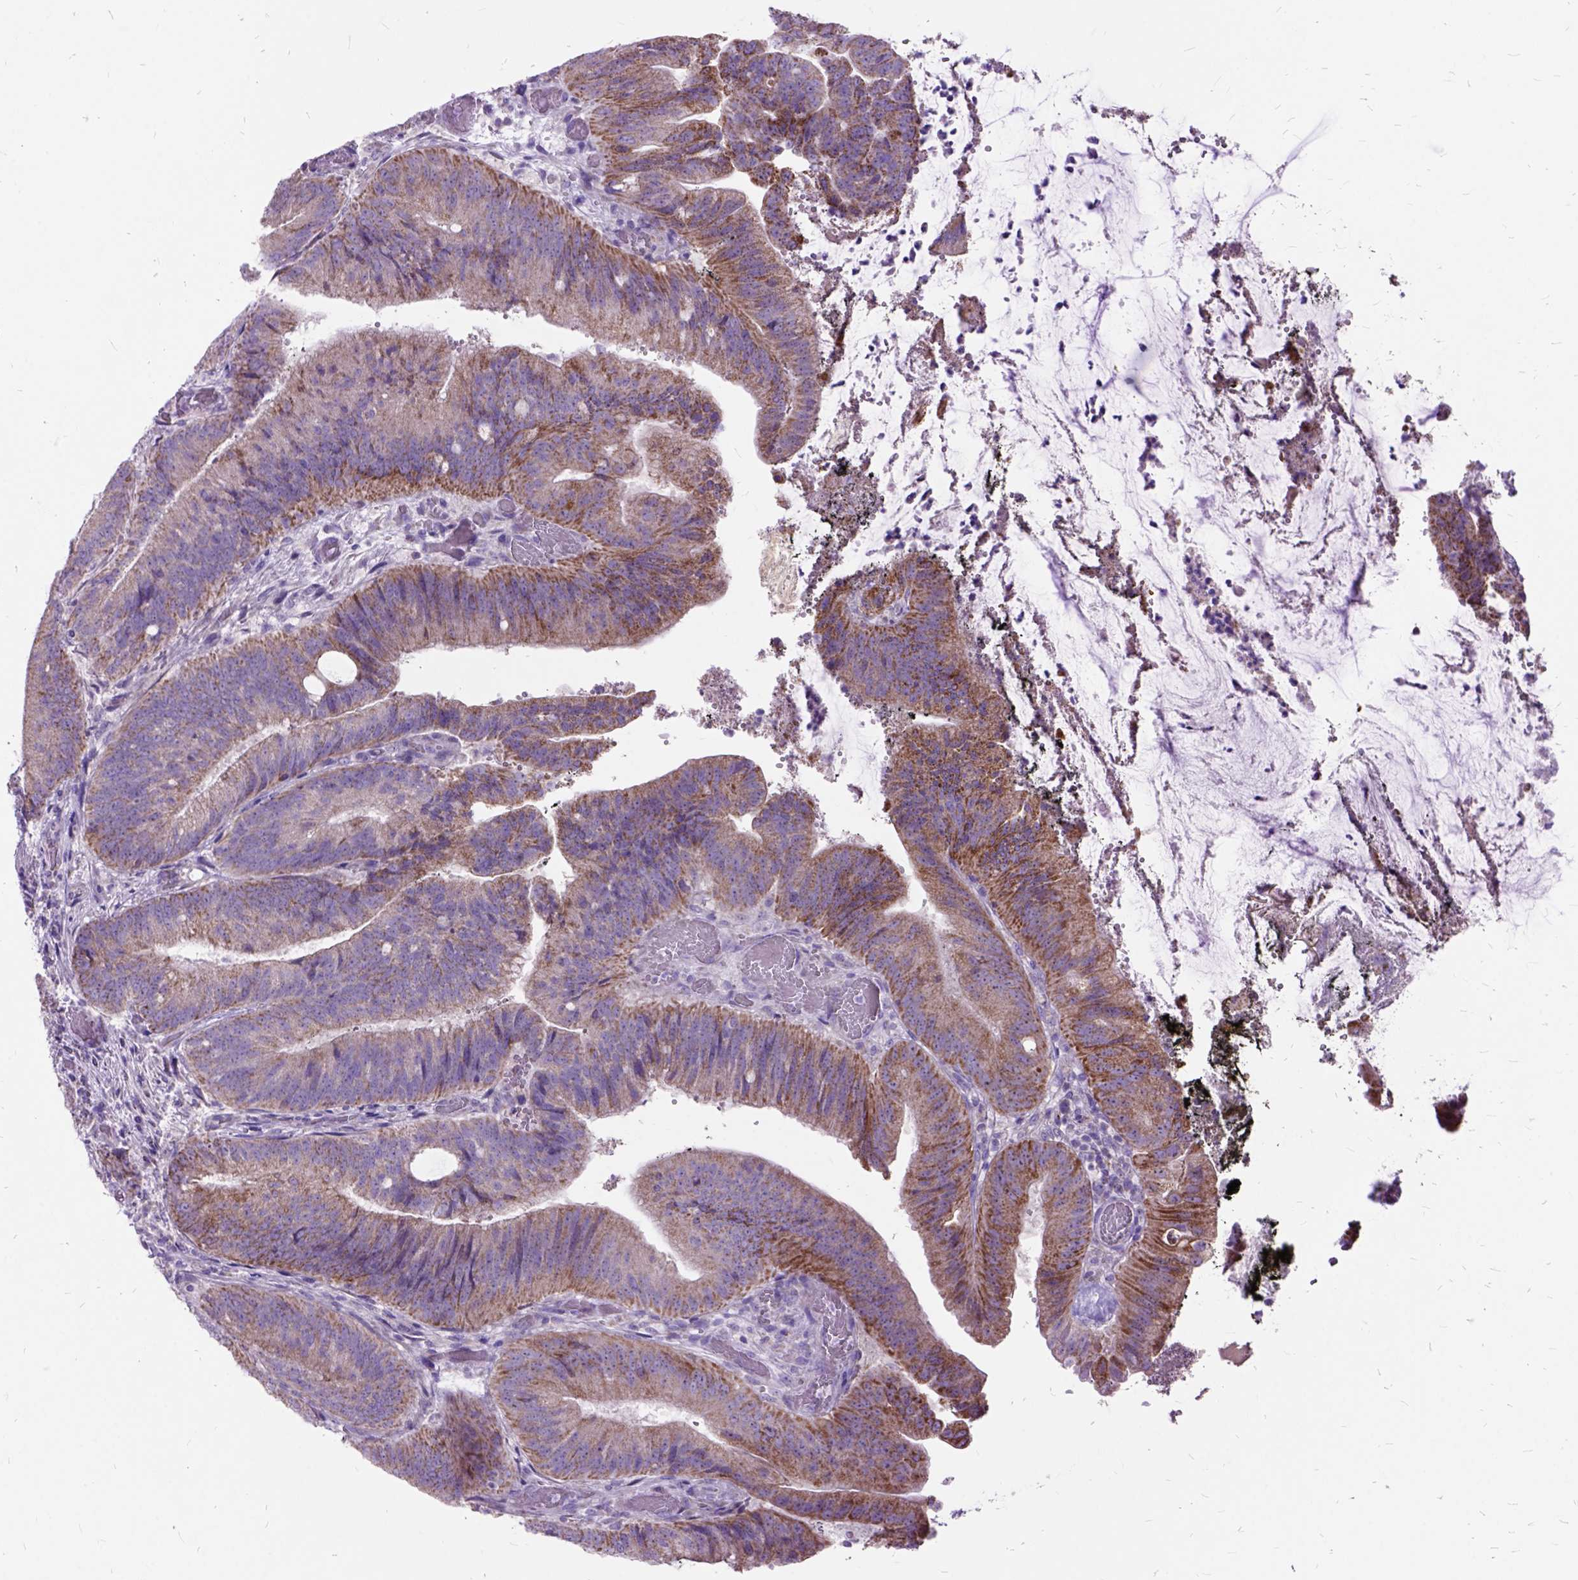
{"staining": {"intensity": "moderate", "quantity": "25%-75%", "location": "cytoplasmic/membranous"}, "tissue": "colorectal cancer", "cell_type": "Tumor cells", "image_type": "cancer", "snomed": [{"axis": "morphology", "description": "Adenocarcinoma, NOS"}, {"axis": "topography", "description": "Colon"}], "caption": "This is an image of immunohistochemistry (IHC) staining of colorectal cancer, which shows moderate expression in the cytoplasmic/membranous of tumor cells.", "gene": "CTAG2", "patient": {"sex": "female", "age": 43}}